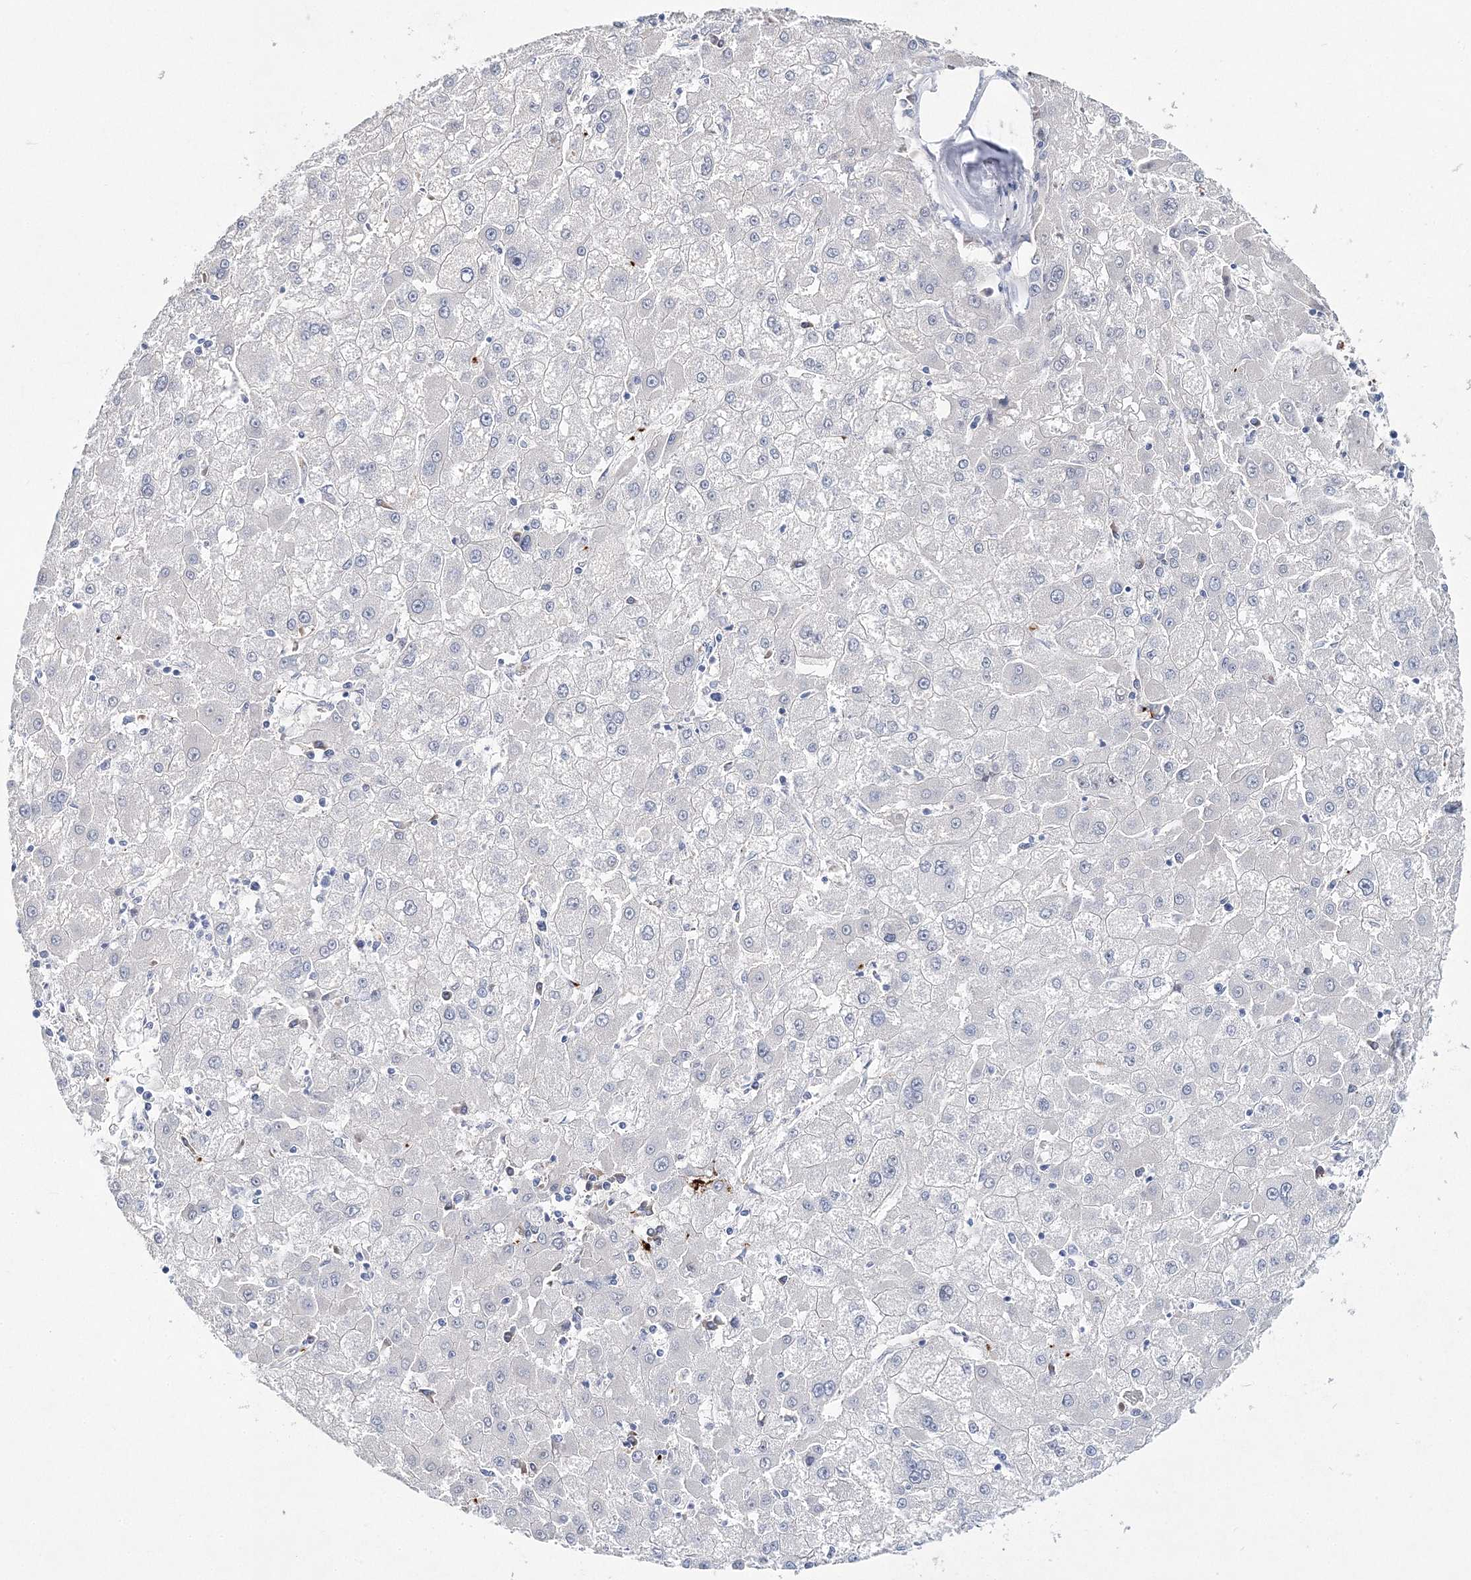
{"staining": {"intensity": "negative", "quantity": "none", "location": "none"}, "tissue": "liver cancer", "cell_type": "Tumor cells", "image_type": "cancer", "snomed": [{"axis": "morphology", "description": "Carcinoma, Hepatocellular, NOS"}, {"axis": "topography", "description": "Liver"}], "caption": "This is a histopathology image of IHC staining of hepatocellular carcinoma (liver), which shows no expression in tumor cells.", "gene": "MYOZ2", "patient": {"sex": "male", "age": 72}}